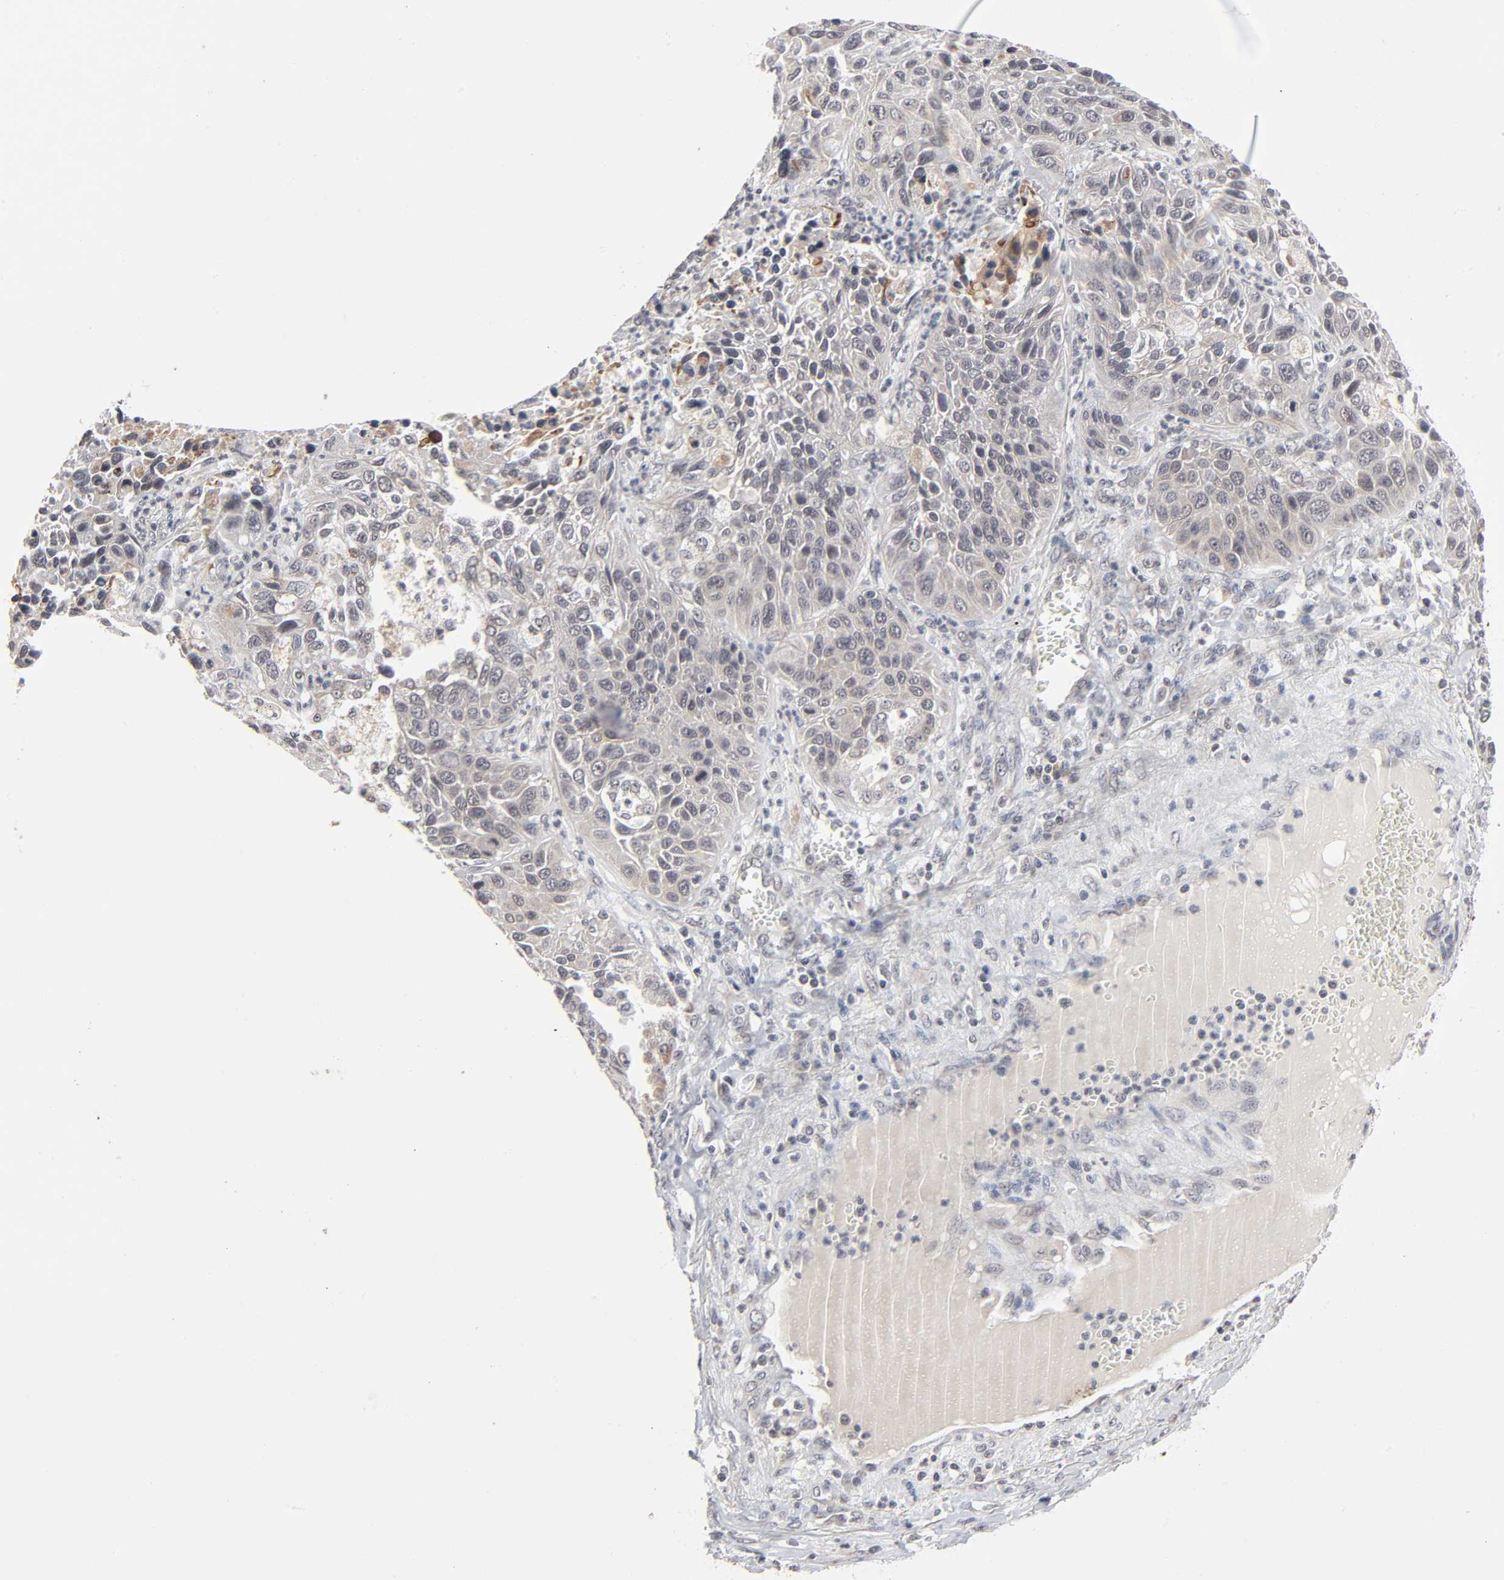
{"staining": {"intensity": "weak", "quantity": "25%-75%", "location": "cytoplasmic/membranous"}, "tissue": "lung cancer", "cell_type": "Tumor cells", "image_type": "cancer", "snomed": [{"axis": "morphology", "description": "Squamous cell carcinoma, NOS"}, {"axis": "topography", "description": "Lung"}], "caption": "Immunohistochemistry image of lung cancer stained for a protein (brown), which displays low levels of weak cytoplasmic/membranous expression in approximately 25%-75% of tumor cells.", "gene": "AUH", "patient": {"sex": "female", "age": 76}}